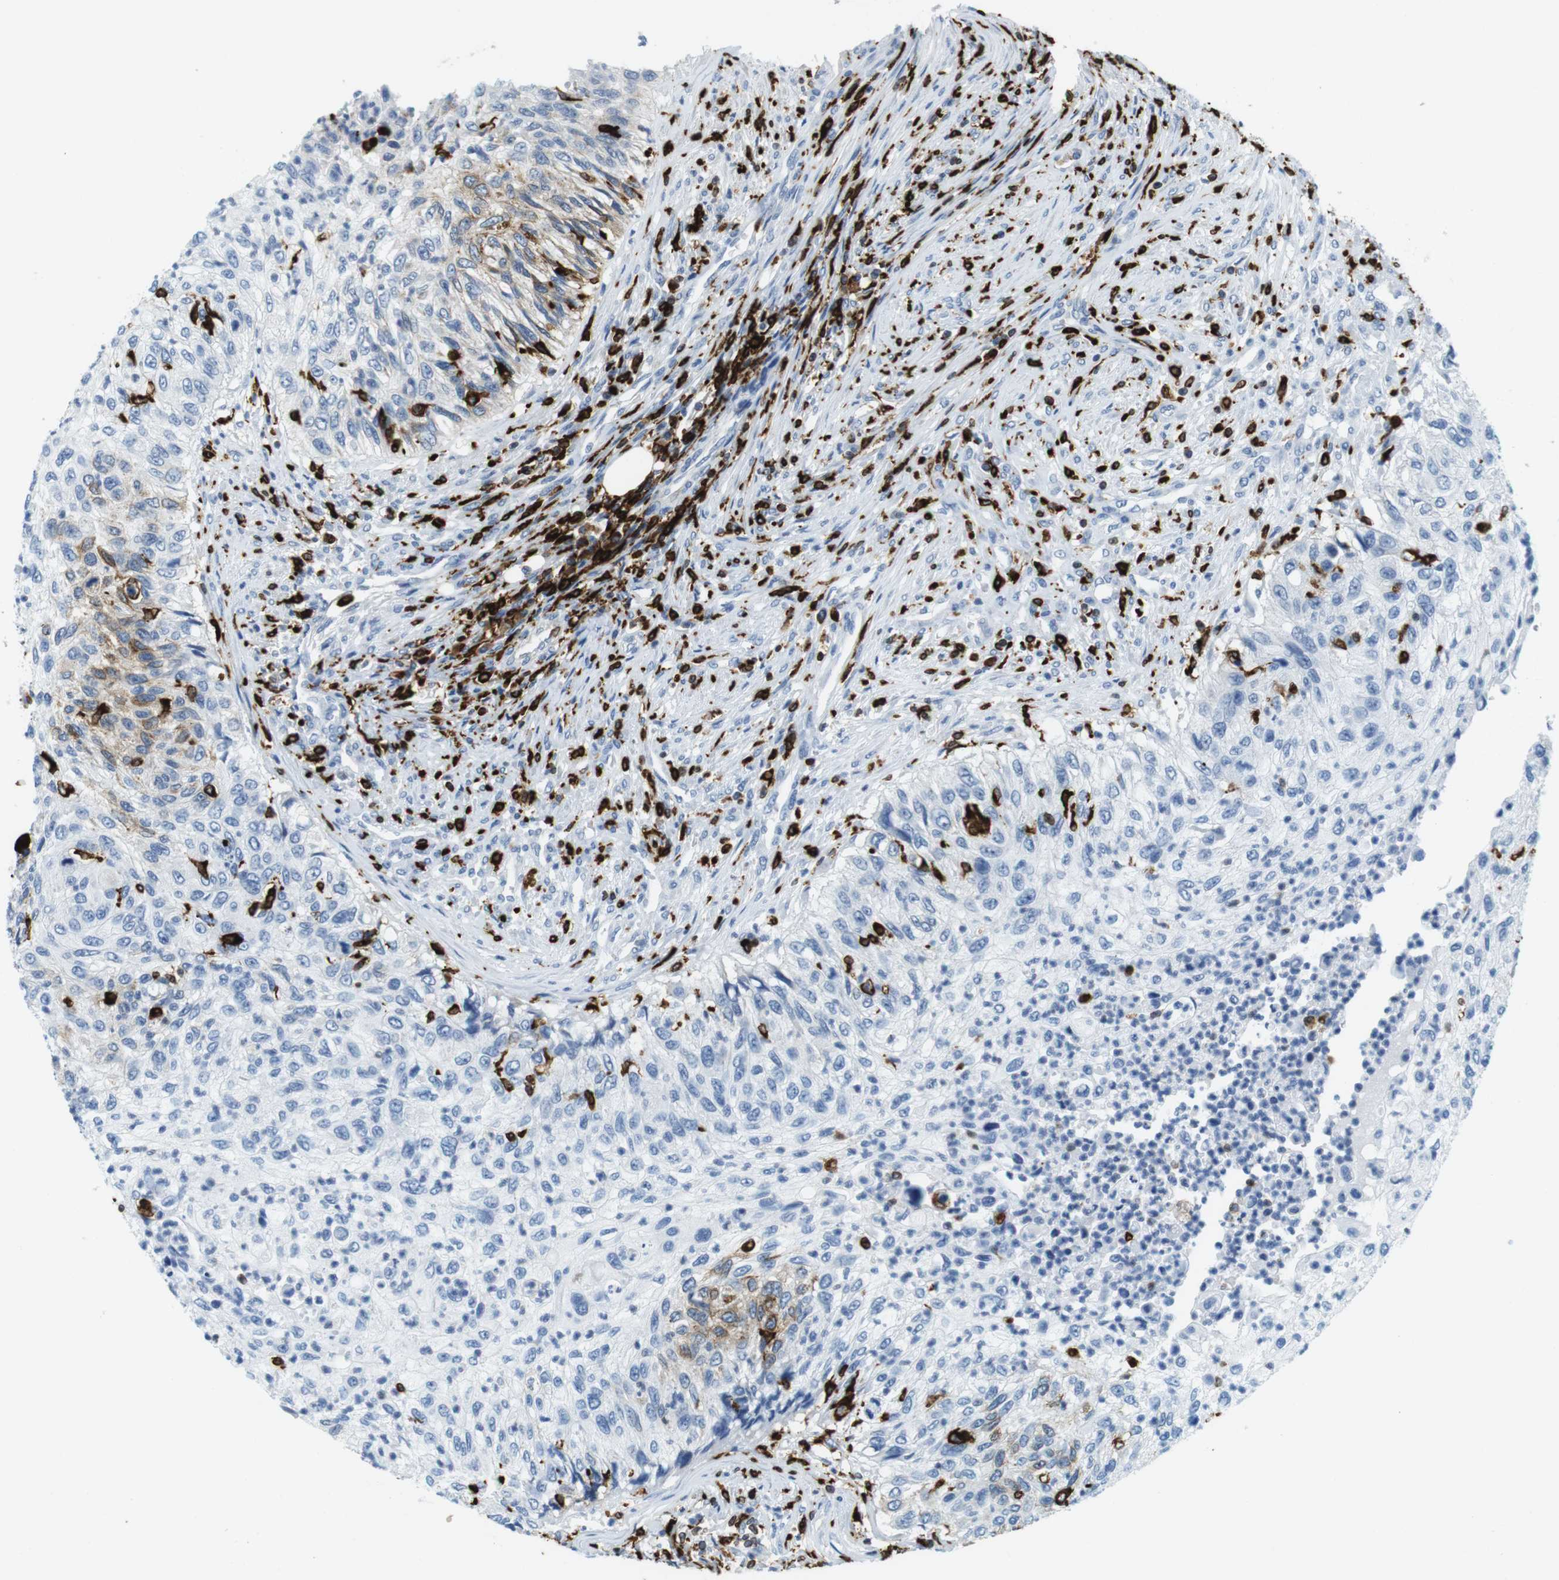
{"staining": {"intensity": "weak", "quantity": "<25%", "location": "cytoplasmic/membranous"}, "tissue": "urothelial cancer", "cell_type": "Tumor cells", "image_type": "cancer", "snomed": [{"axis": "morphology", "description": "Urothelial carcinoma, High grade"}, {"axis": "topography", "description": "Urinary bladder"}], "caption": "Tumor cells are negative for brown protein staining in urothelial cancer.", "gene": "CIITA", "patient": {"sex": "female", "age": 60}}